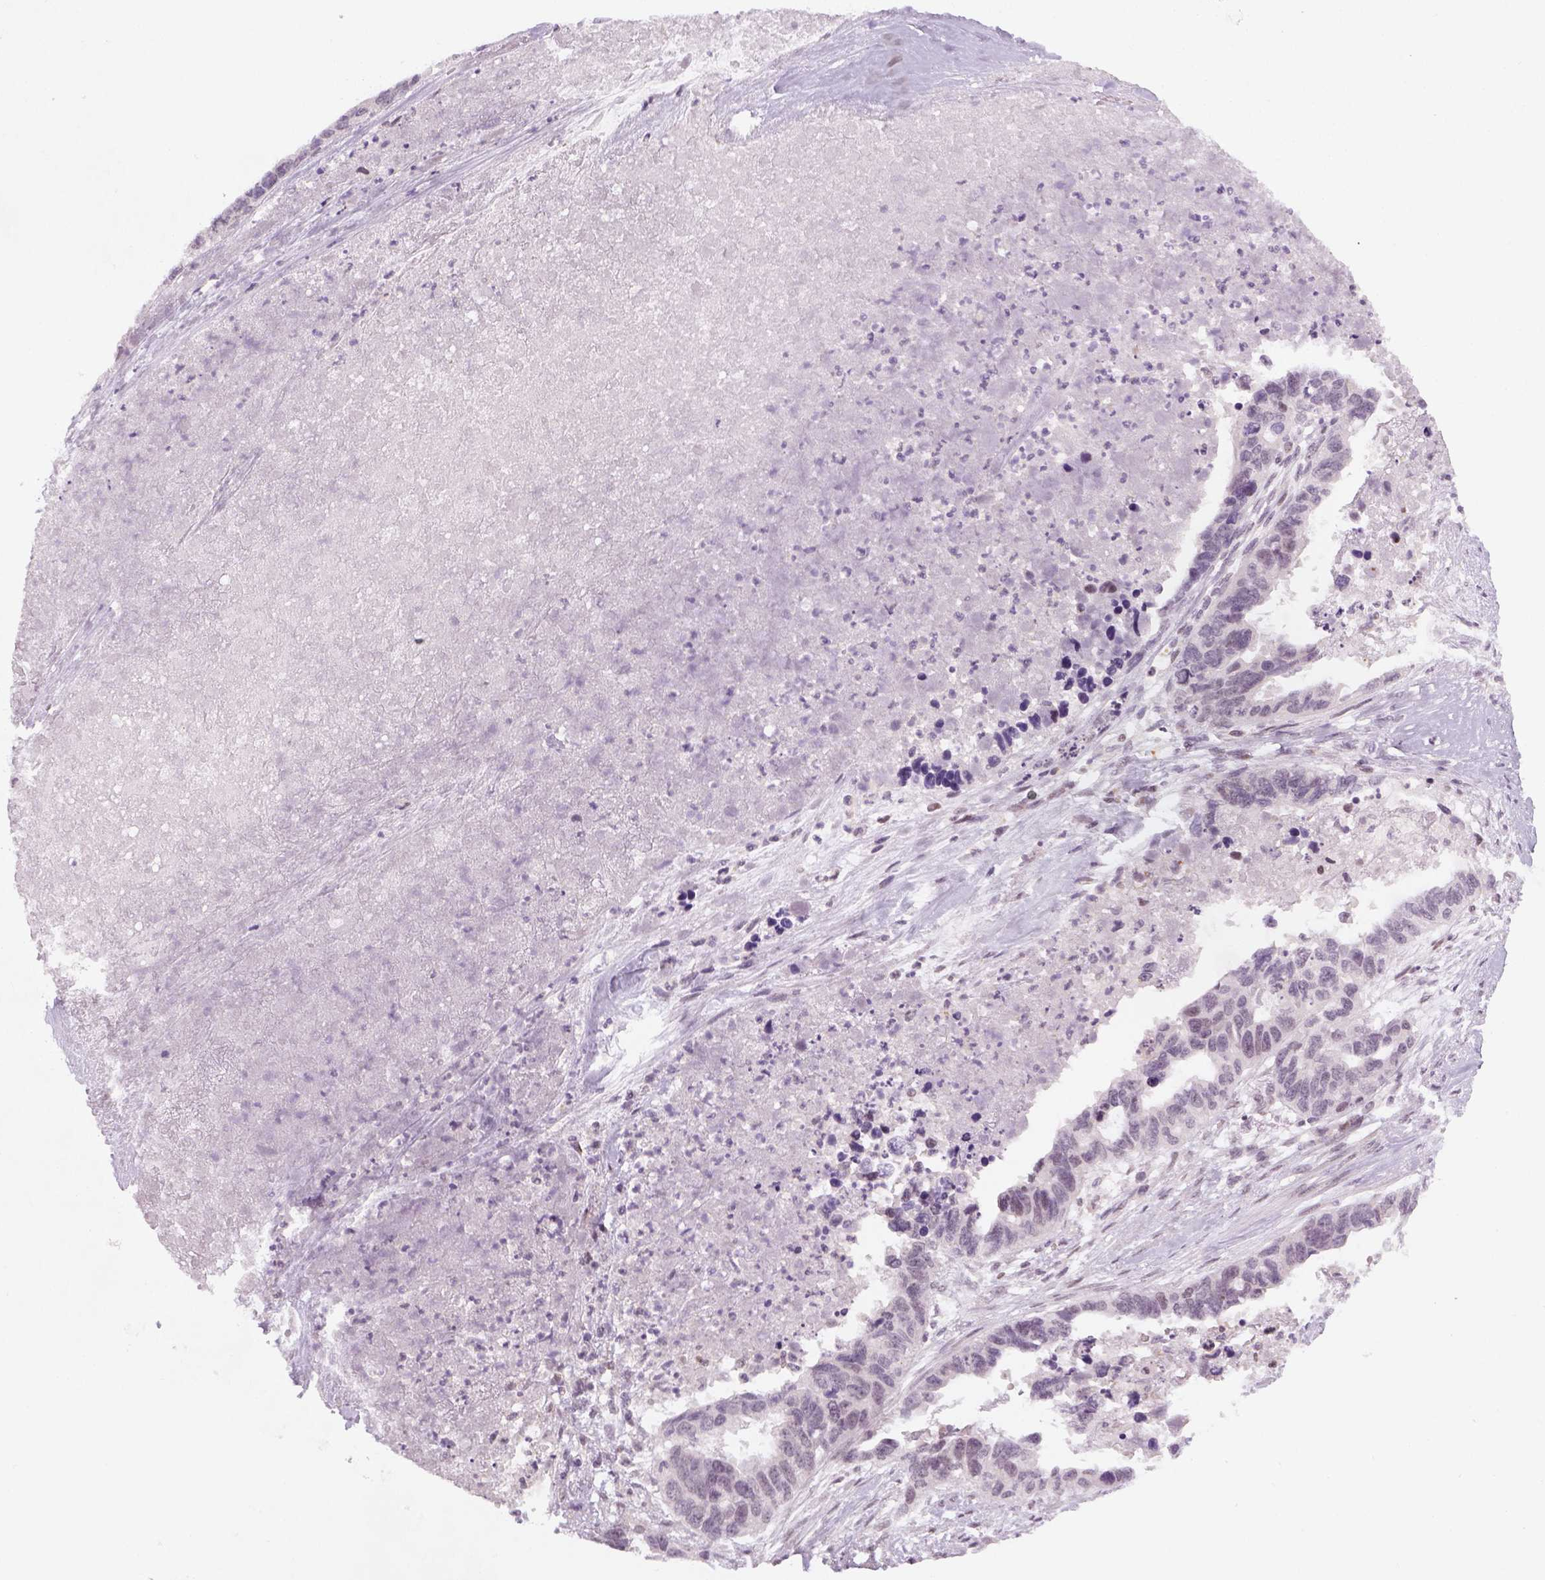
{"staining": {"intensity": "negative", "quantity": "none", "location": "none"}, "tissue": "ovarian cancer", "cell_type": "Tumor cells", "image_type": "cancer", "snomed": [{"axis": "morphology", "description": "Cystadenocarcinoma, serous, NOS"}, {"axis": "topography", "description": "Ovary"}], "caption": "High power microscopy image of an IHC micrograph of ovarian cancer (serous cystadenocarcinoma), revealing no significant staining in tumor cells.", "gene": "MAGEB3", "patient": {"sex": "female", "age": 69}}